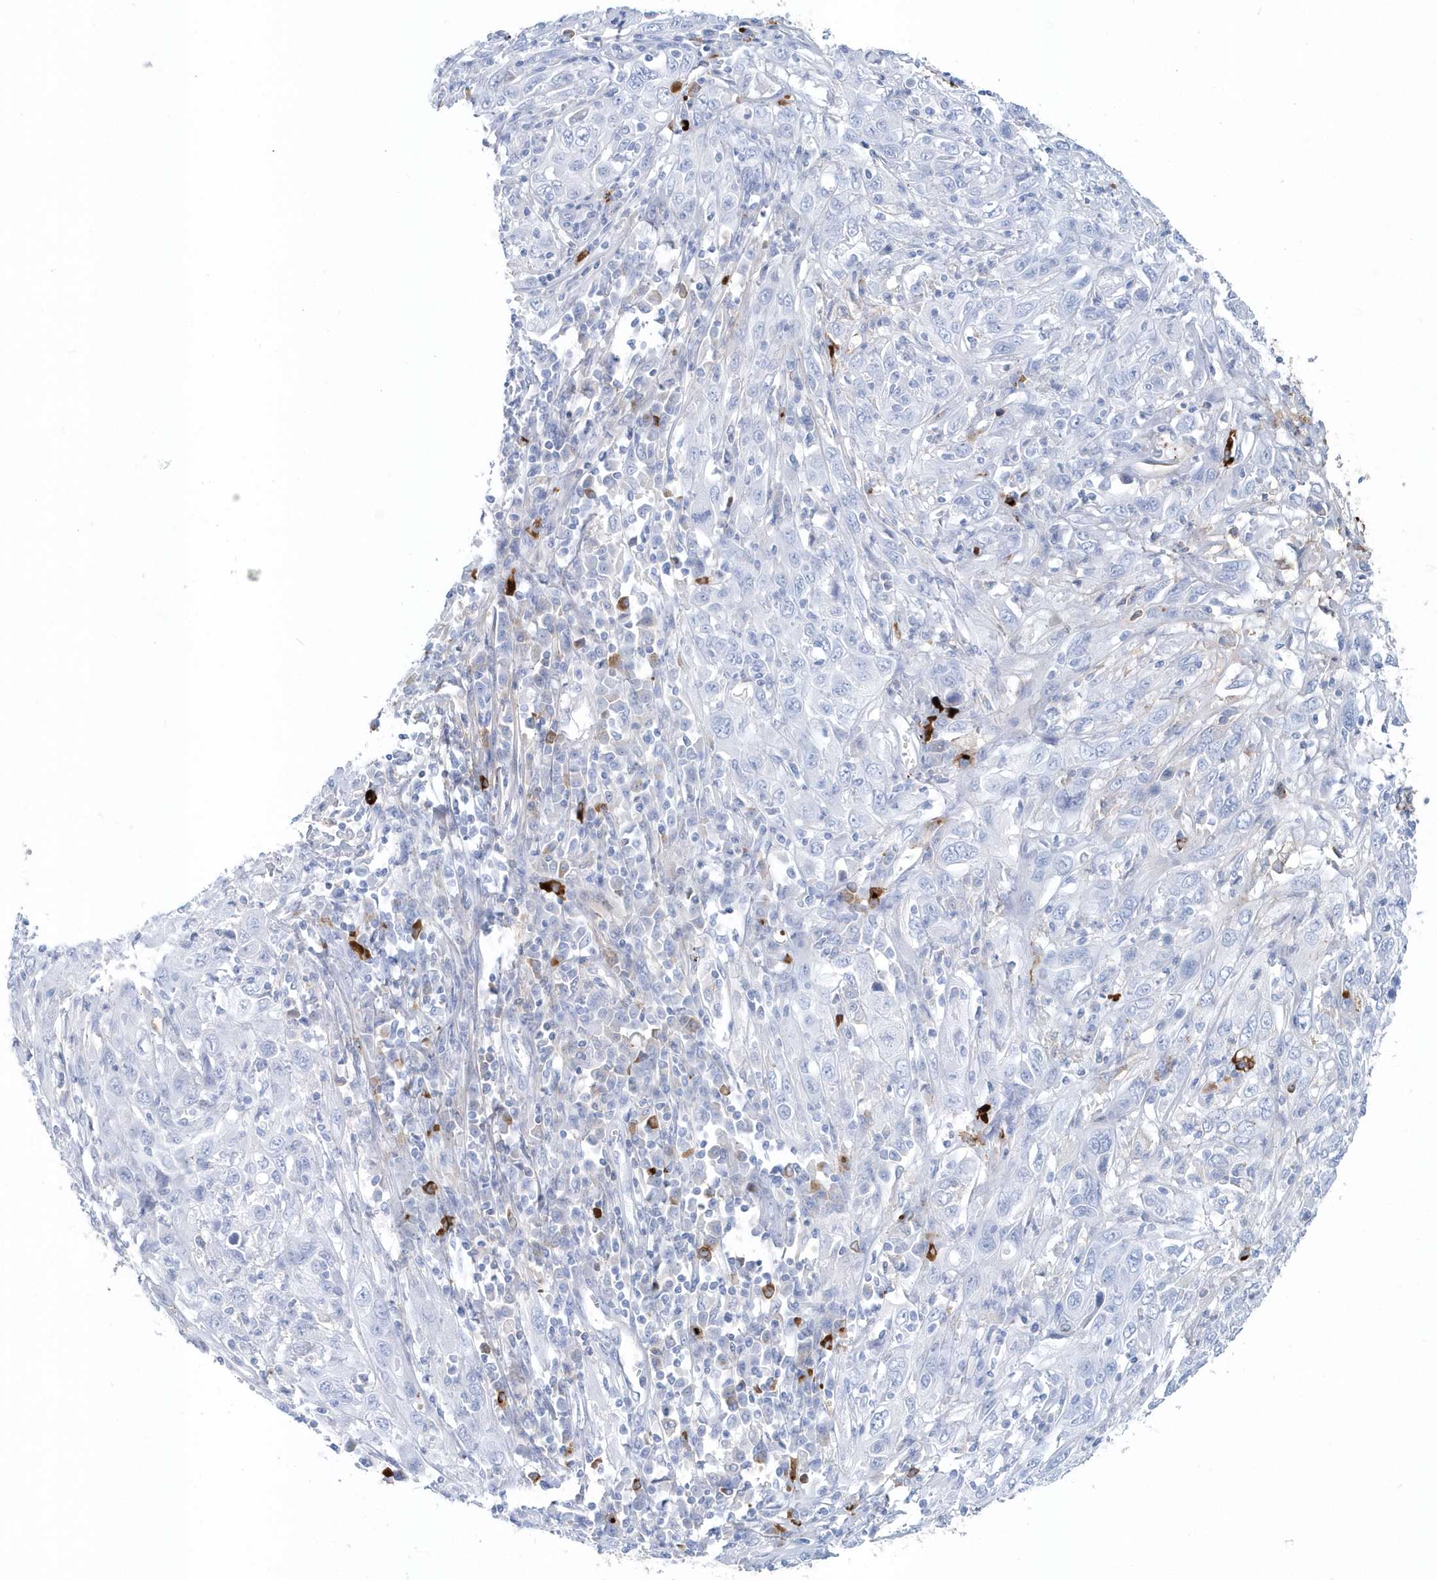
{"staining": {"intensity": "moderate", "quantity": "<25%", "location": "cytoplasmic/membranous"}, "tissue": "cervical cancer", "cell_type": "Tumor cells", "image_type": "cancer", "snomed": [{"axis": "morphology", "description": "Squamous cell carcinoma, NOS"}, {"axis": "topography", "description": "Cervix"}], "caption": "Cervical cancer (squamous cell carcinoma) stained for a protein displays moderate cytoplasmic/membranous positivity in tumor cells.", "gene": "JCHAIN", "patient": {"sex": "female", "age": 46}}